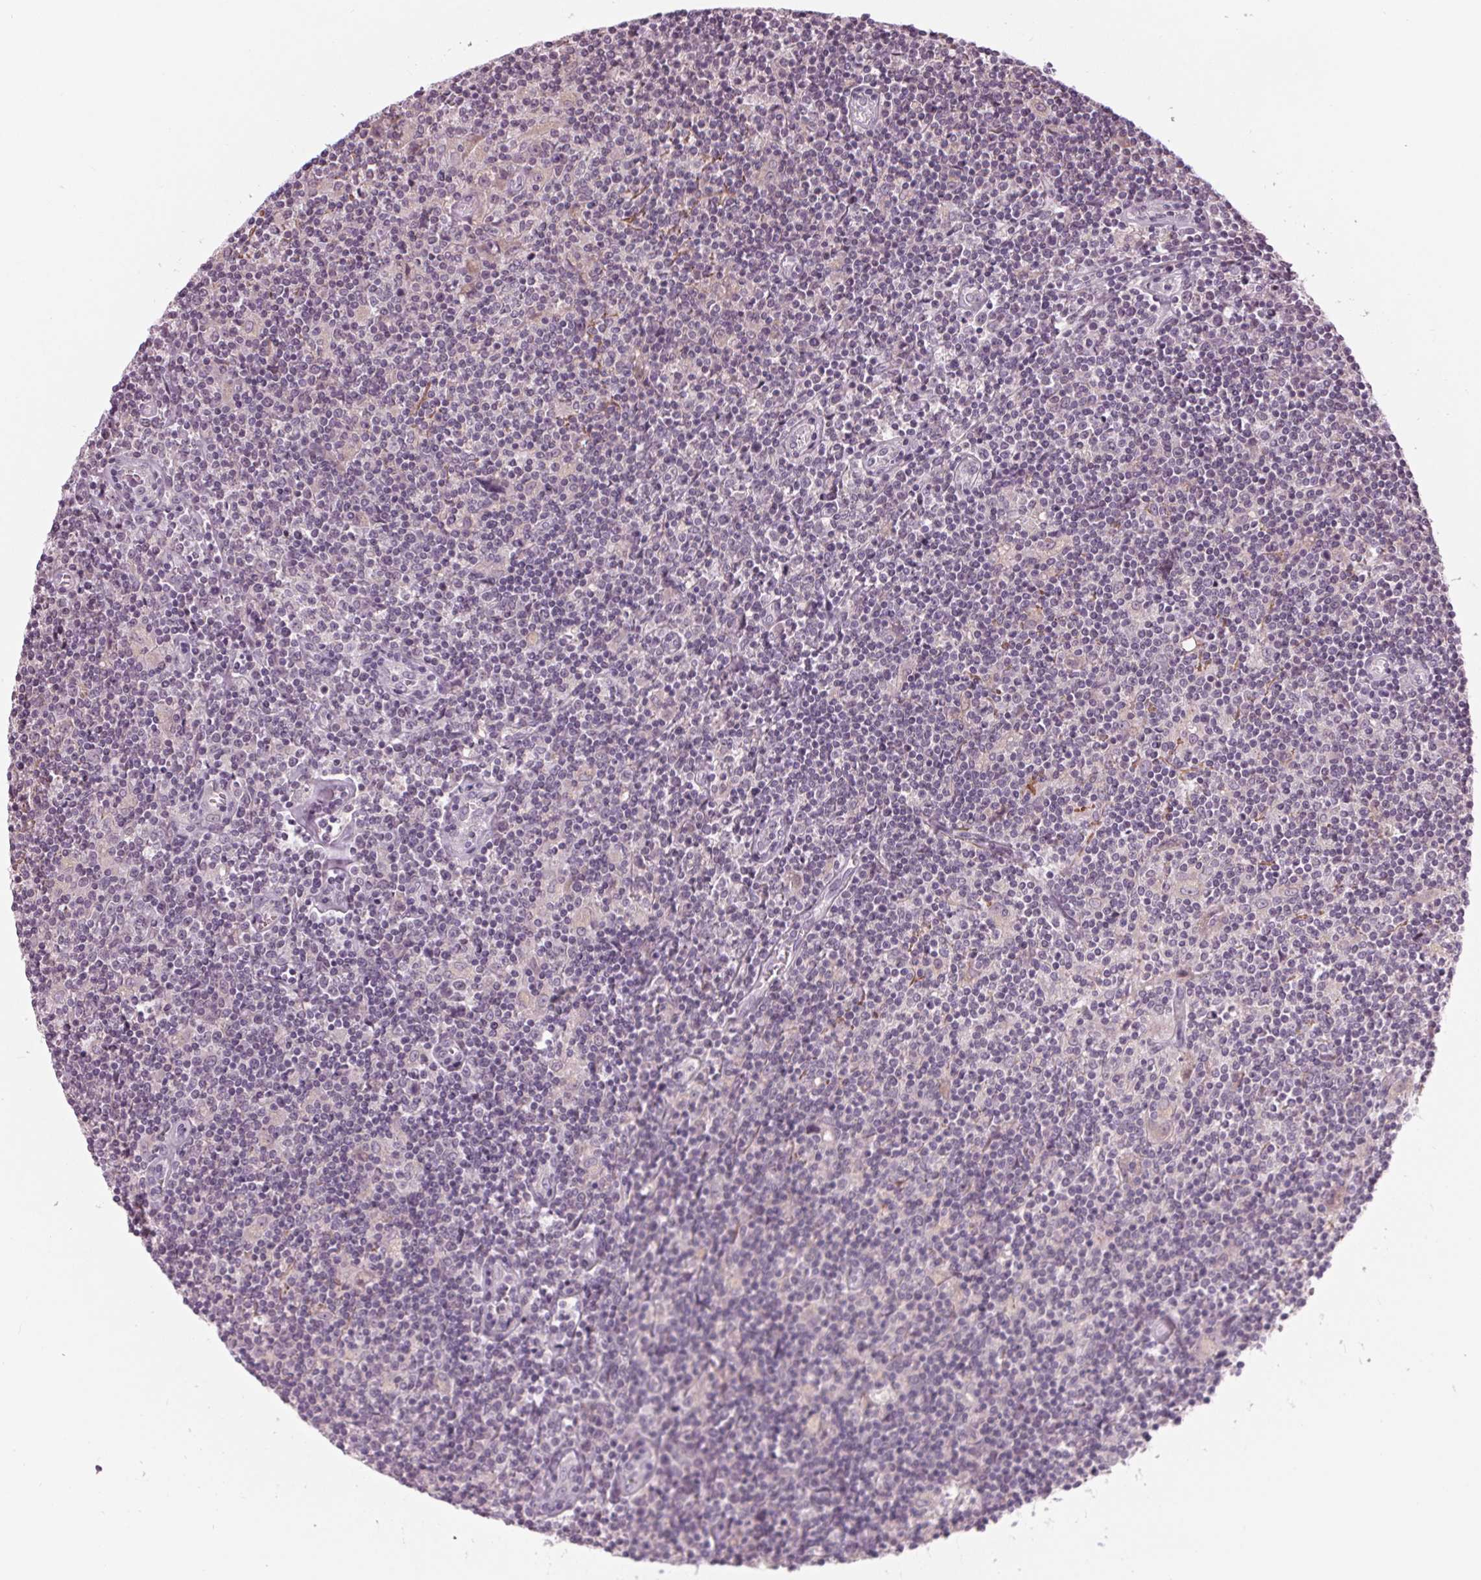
{"staining": {"intensity": "negative", "quantity": "none", "location": "none"}, "tissue": "lymphoma", "cell_type": "Tumor cells", "image_type": "cancer", "snomed": [{"axis": "morphology", "description": "Hodgkin's disease, NOS"}, {"axis": "topography", "description": "Lymph node"}], "caption": "Immunohistochemistry of Hodgkin's disease displays no positivity in tumor cells.", "gene": "ZNF605", "patient": {"sex": "male", "age": 40}}